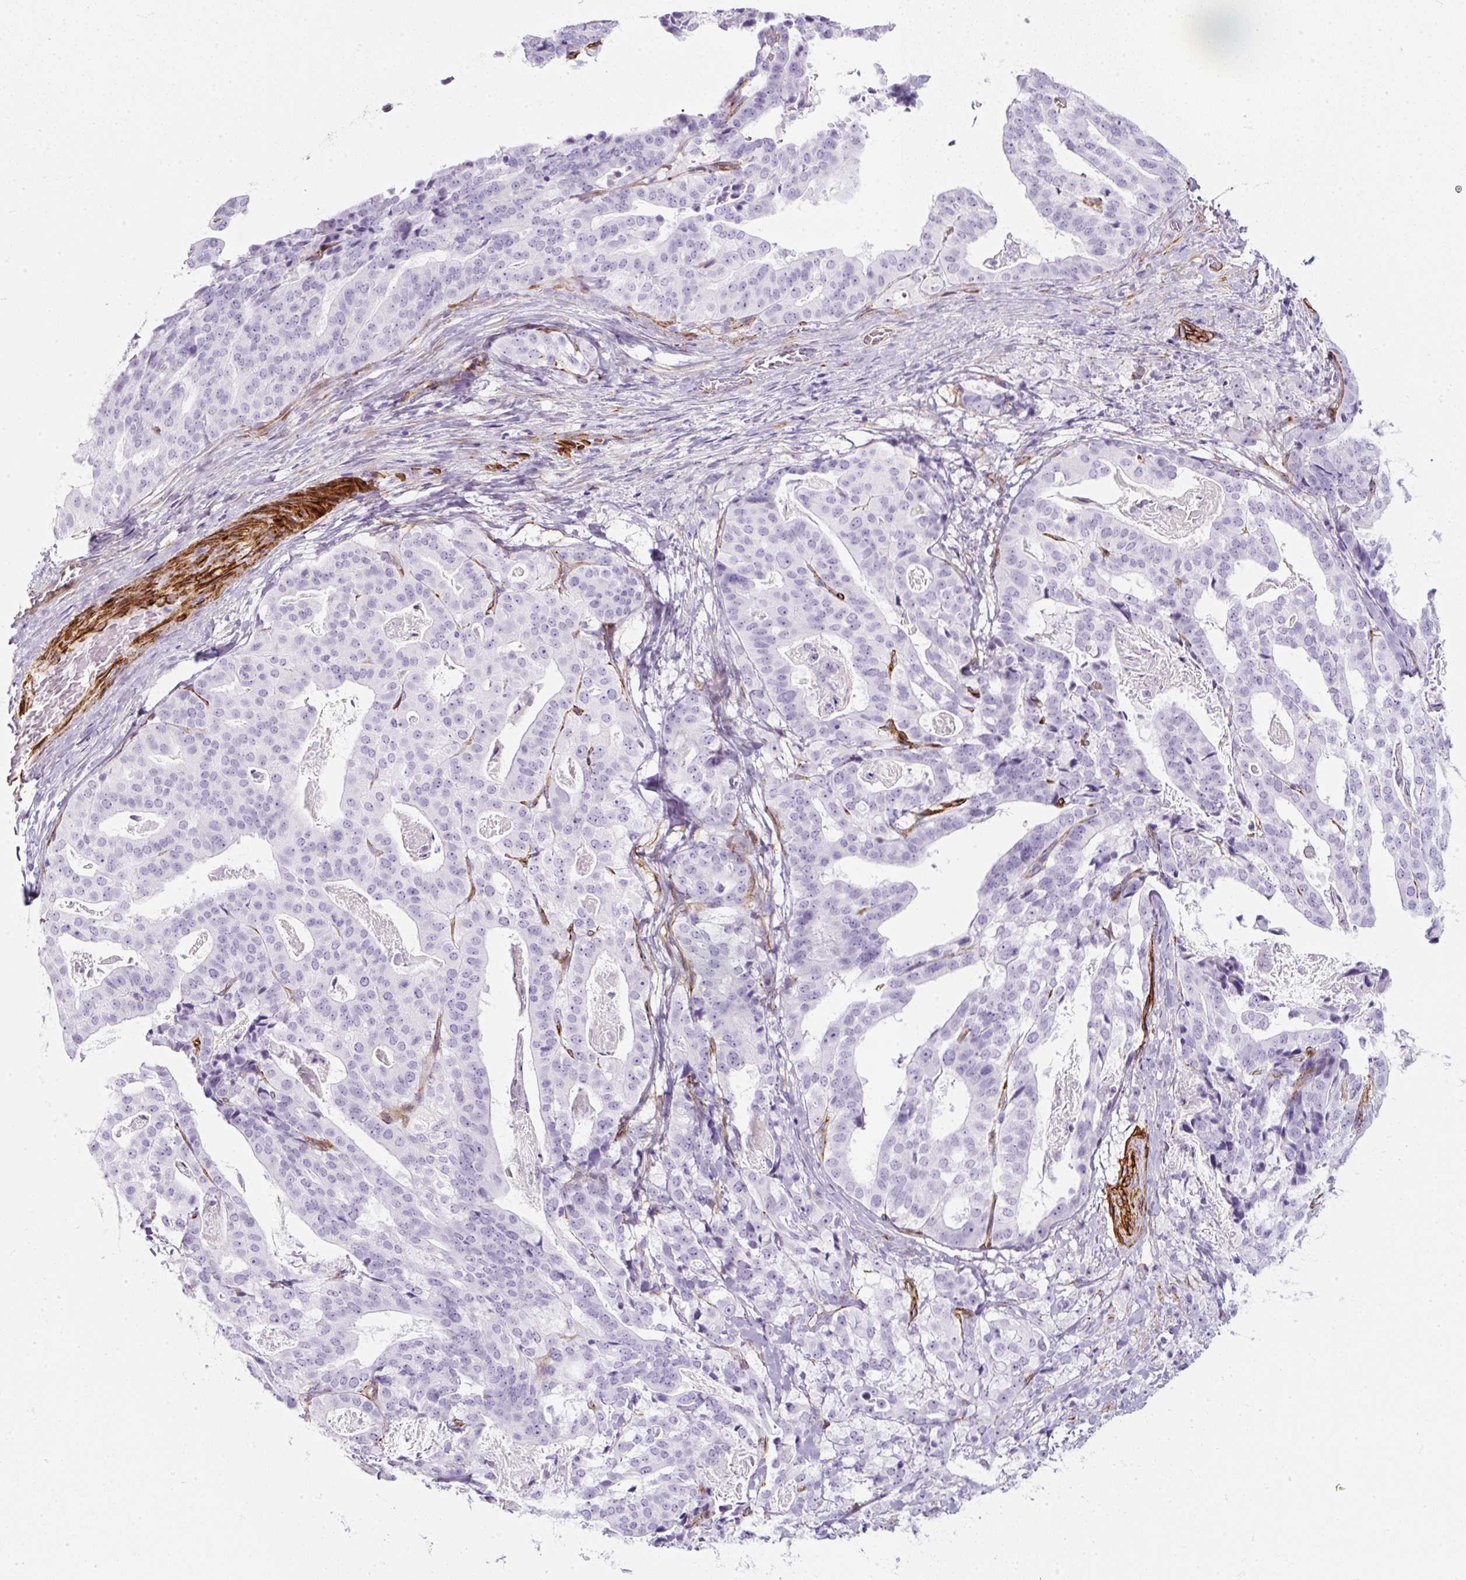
{"staining": {"intensity": "negative", "quantity": "none", "location": "none"}, "tissue": "stomach cancer", "cell_type": "Tumor cells", "image_type": "cancer", "snomed": [{"axis": "morphology", "description": "Adenocarcinoma, NOS"}, {"axis": "topography", "description": "Stomach"}], "caption": "IHC histopathology image of stomach cancer stained for a protein (brown), which reveals no expression in tumor cells.", "gene": "CAVIN3", "patient": {"sex": "male", "age": 48}}